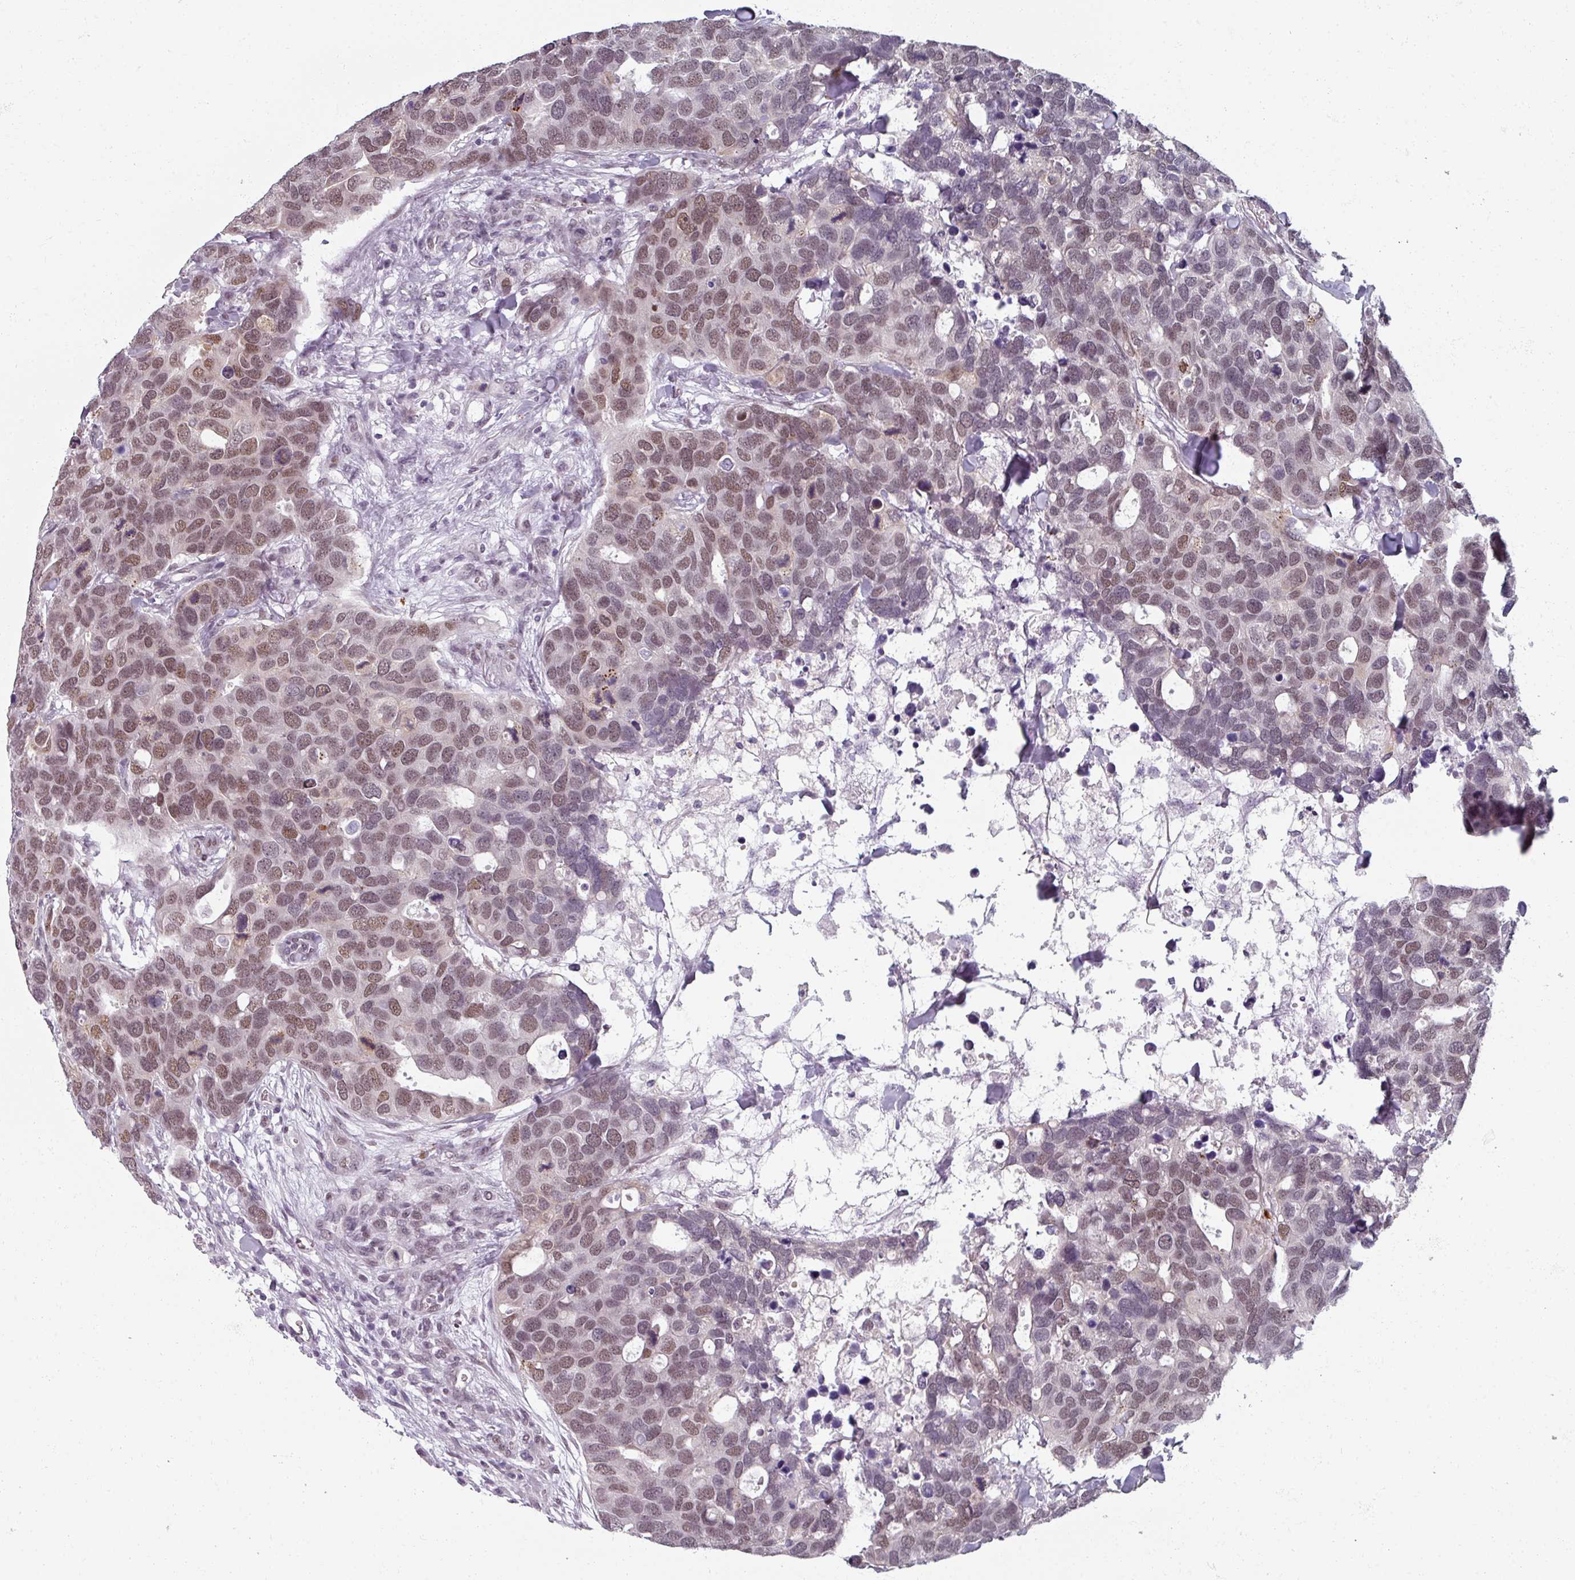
{"staining": {"intensity": "moderate", "quantity": "25%-75%", "location": "nuclear"}, "tissue": "breast cancer", "cell_type": "Tumor cells", "image_type": "cancer", "snomed": [{"axis": "morphology", "description": "Duct carcinoma"}, {"axis": "topography", "description": "Breast"}], "caption": "Immunohistochemical staining of human breast invasive ductal carcinoma demonstrates moderate nuclear protein staining in about 25%-75% of tumor cells.", "gene": "RIPOR3", "patient": {"sex": "female", "age": 83}}